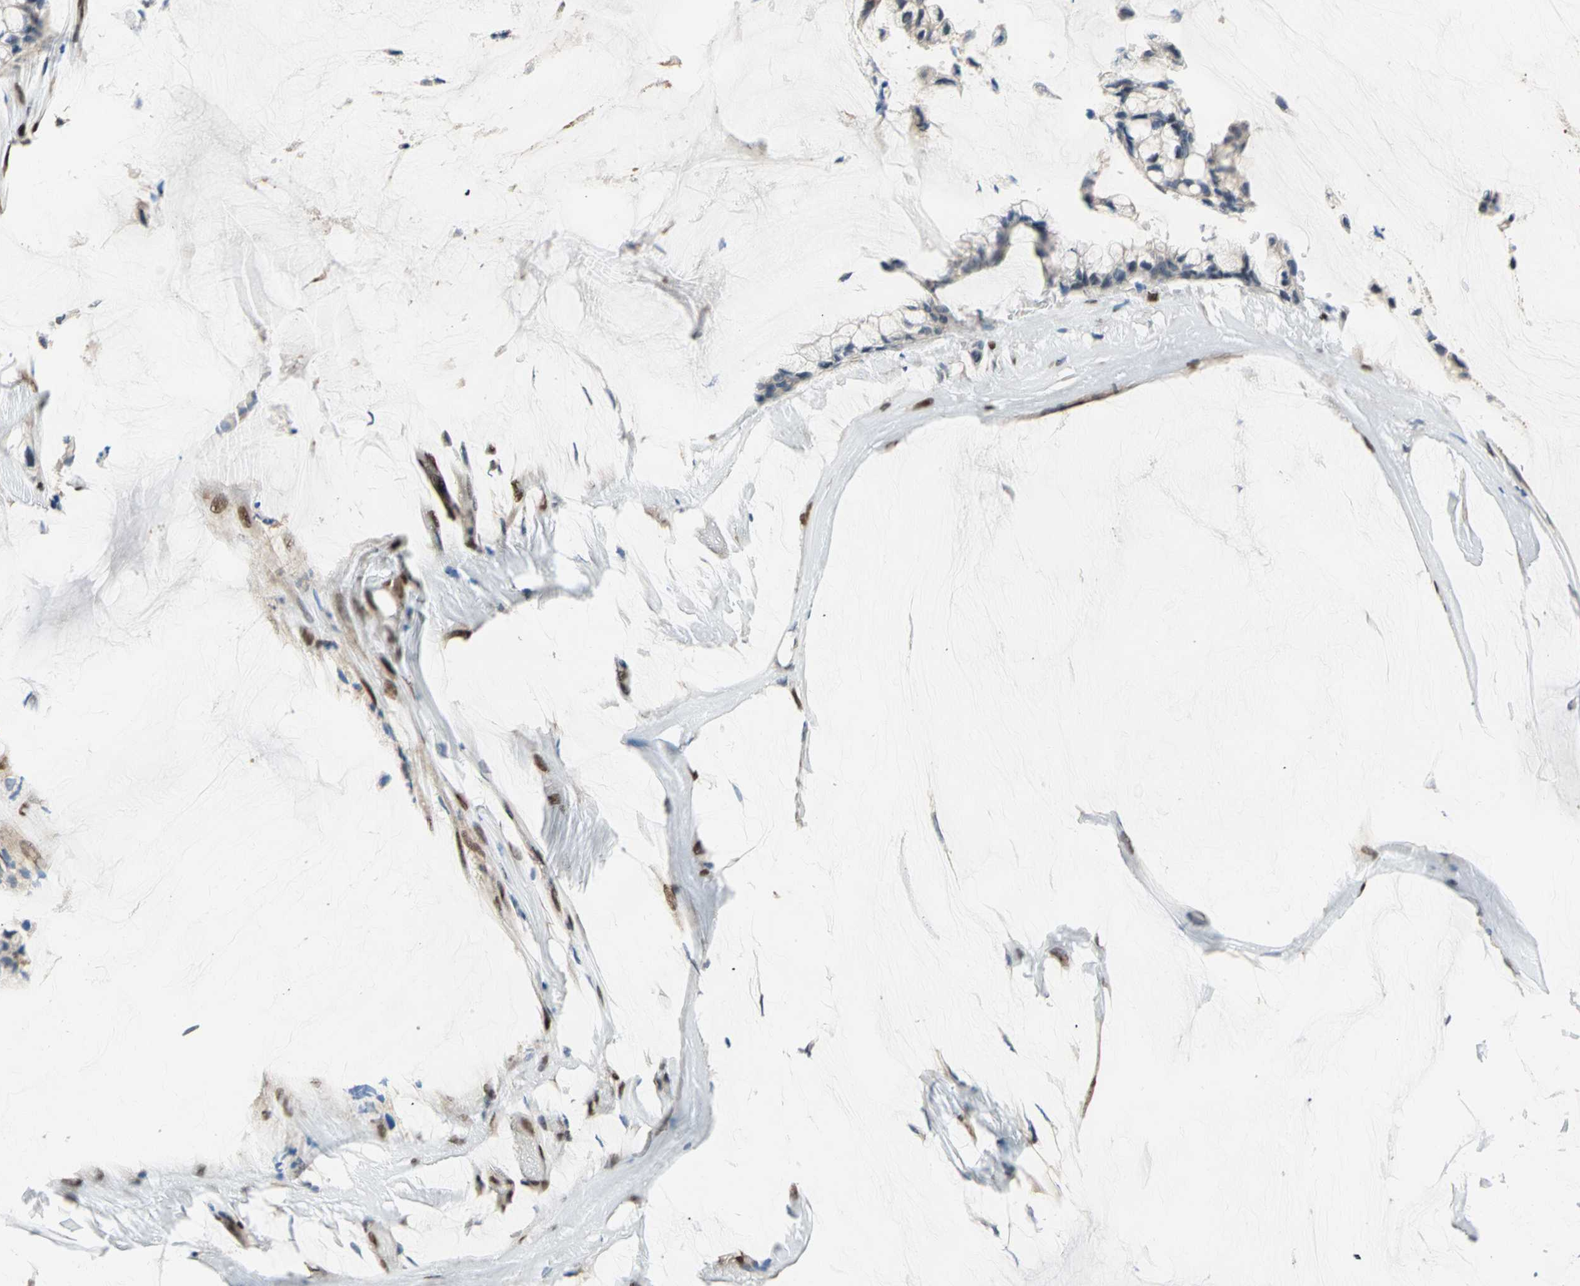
{"staining": {"intensity": "weak", "quantity": "<25%", "location": "cytoplasmic/membranous"}, "tissue": "ovarian cancer", "cell_type": "Tumor cells", "image_type": "cancer", "snomed": [{"axis": "morphology", "description": "Cystadenocarcinoma, mucinous, NOS"}, {"axis": "topography", "description": "Ovary"}], "caption": "Immunohistochemistry micrograph of neoplastic tissue: mucinous cystadenocarcinoma (ovarian) stained with DAB (3,3'-diaminobenzidine) exhibits no significant protein staining in tumor cells. Brightfield microscopy of IHC stained with DAB (brown) and hematoxylin (blue), captured at high magnification.", "gene": "RBFOX2", "patient": {"sex": "female", "age": 39}}